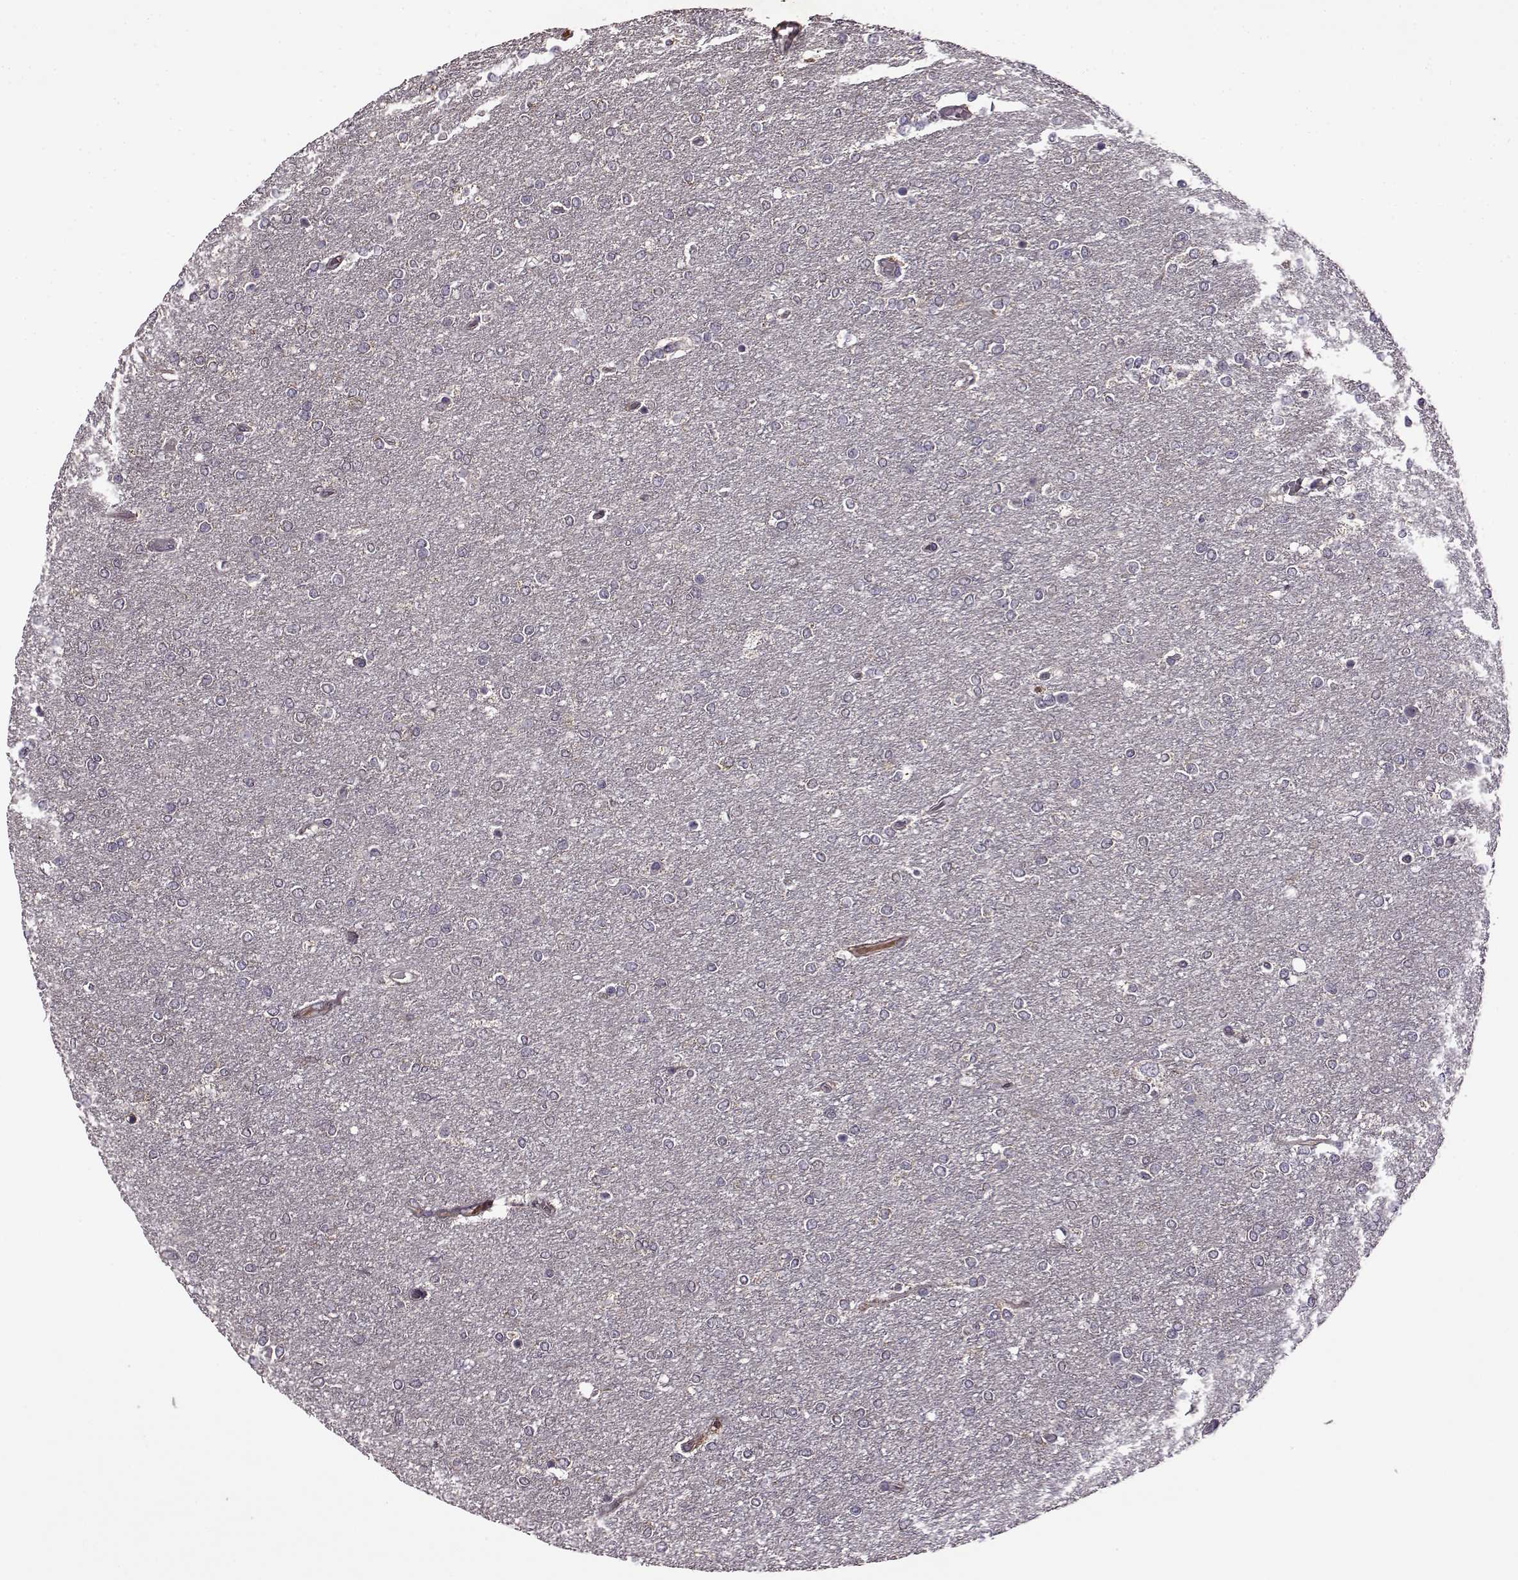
{"staining": {"intensity": "negative", "quantity": "none", "location": "none"}, "tissue": "glioma", "cell_type": "Tumor cells", "image_type": "cancer", "snomed": [{"axis": "morphology", "description": "Glioma, malignant, High grade"}, {"axis": "topography", "description": "Brain"}], "caption": "Tumor cells show no significant staining in glioma. (DAB (3,3'-diaminobenzidine) immunohistochemistry, high magnification).", "gene": "MTSS1", "patient": {"sex": "female", "age": 61}}